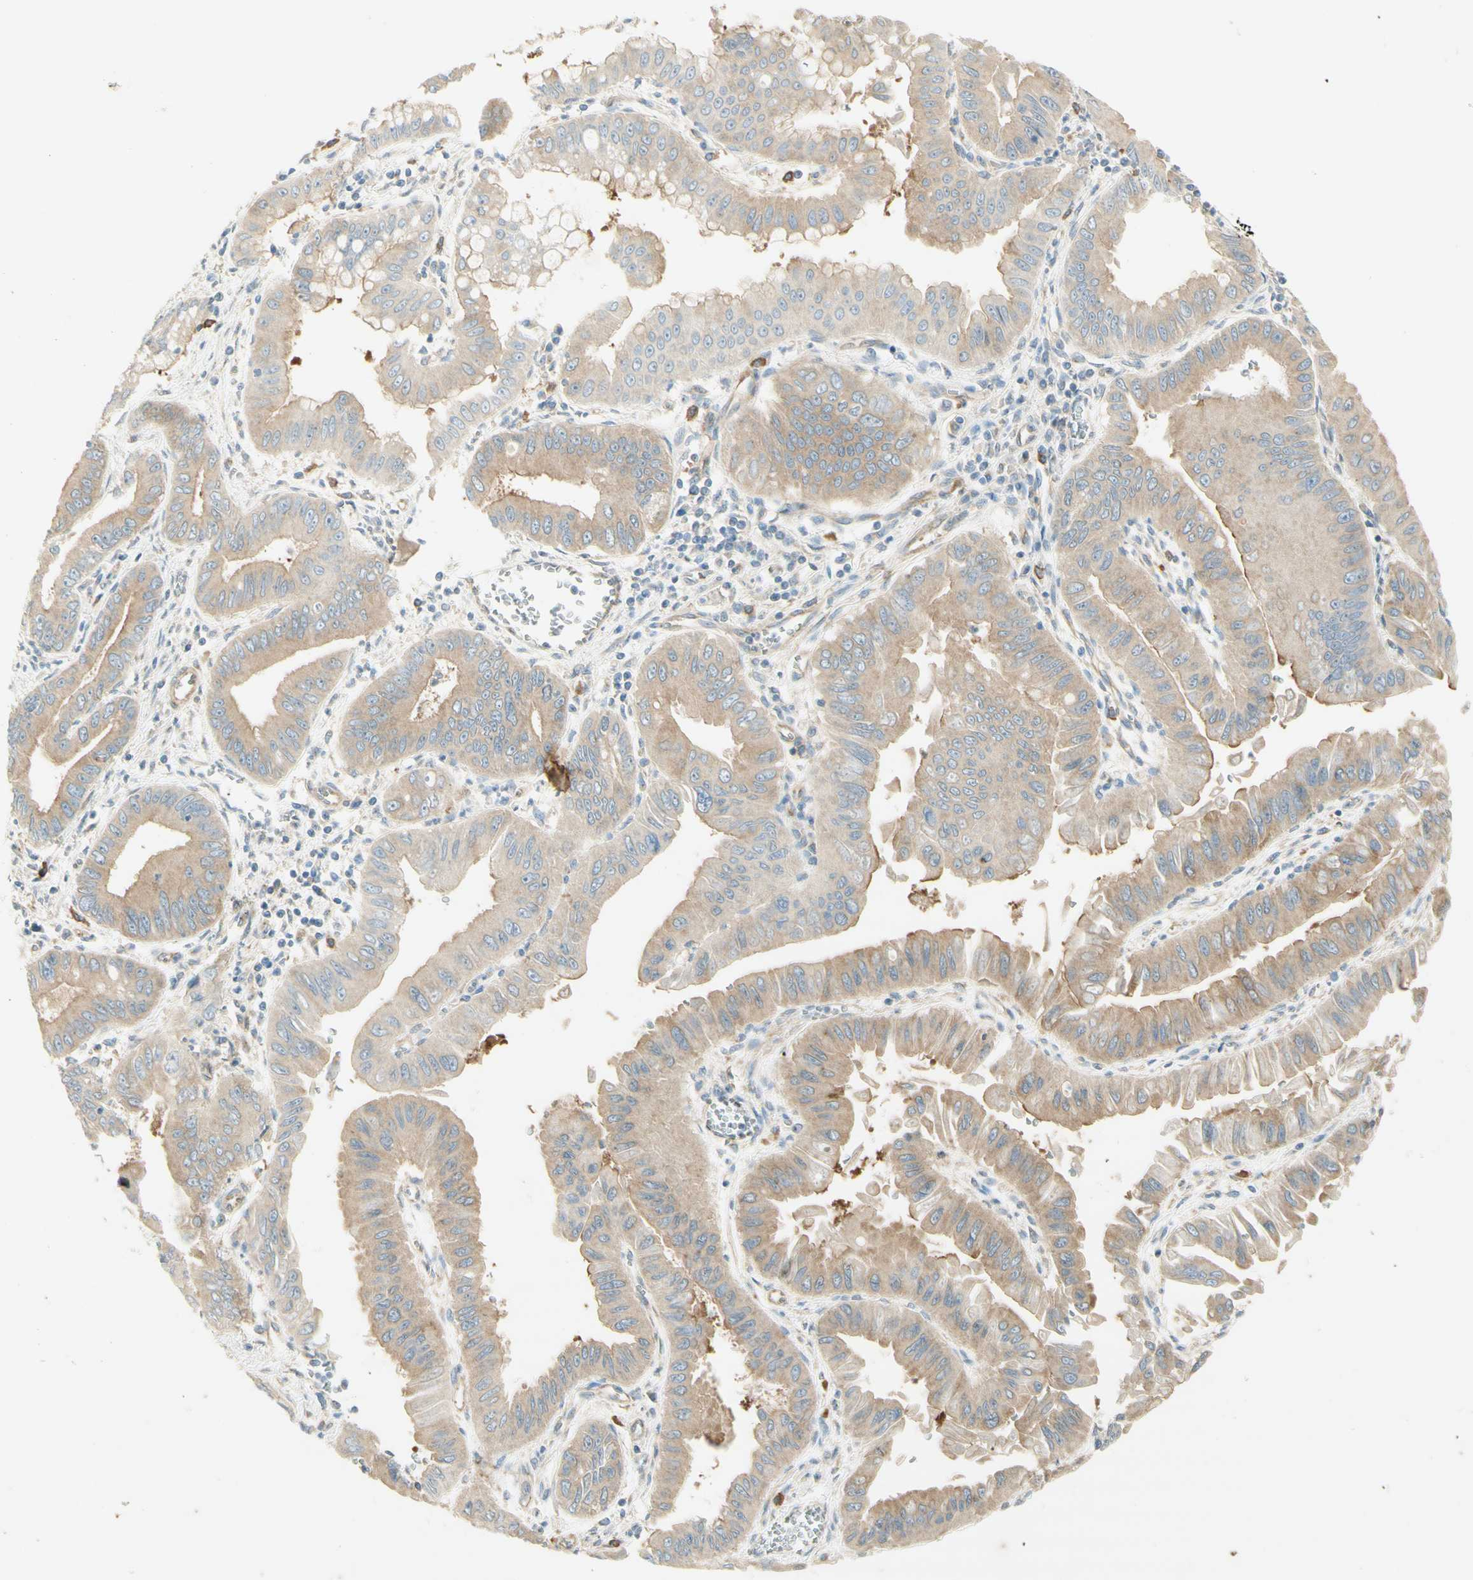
{"staining": {"intensity": "weak", "quantity": ">75%", "location": "cytoplasmic/membranous"}, "tissue": "pancreatic cancer", "cell_type": "Tumor cells", "image_type": "cancer", "snomed": [{"axis": "morphology", "description": "Normal tissue, NOS"}, {"axis": "topography", "description": "Lymph node"}], "caption": "Immunohistochemistry histopathology image of human pancreatic cancer stained for a protein (brown), which exhibits low levels of weak cytoplasmic/membranous positivity in about >75% of tumor cells.", "gene": "DYNC1H1", "patient": {"sex": "male", "age": 50}}